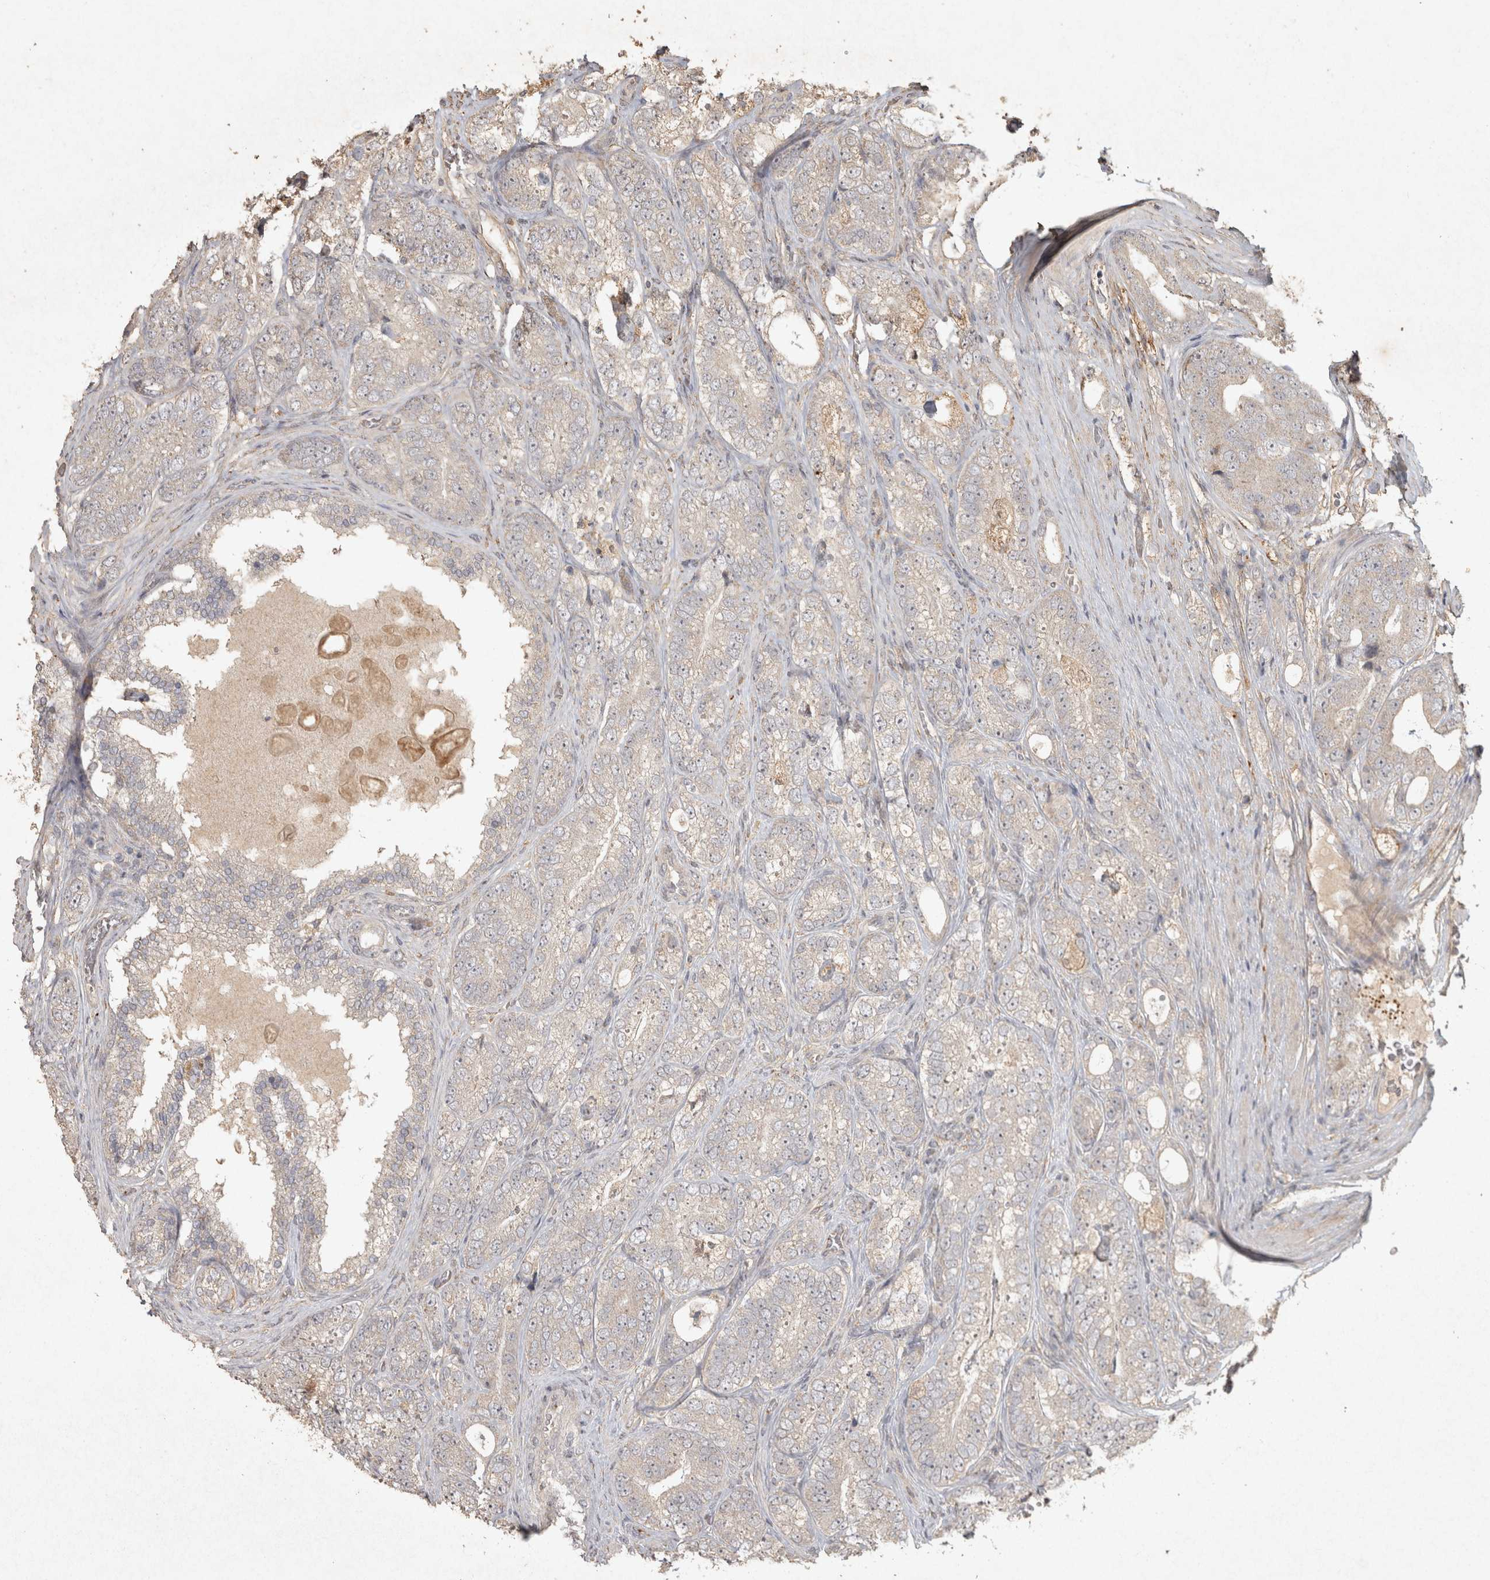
{"staining": {"intensity": "weak", "quantity": "25%-75%", "location": "cytoplasmic/membranous"}, "tissue": "prostate cancer", "cell_type": "Tumor cells", "image_type": "cancer", "snomed": [{"axis": "morphology", "description": "Adenocarcinoma, High grade"}, {"axis": "topography", "description": "Prostate"}], "caption": "Brown immunohistochemical staining in prostate cancer (adenocarcinoma (high-grade)) shows weak cytoplasmic/membranous positivity in approximately 25%-75% of tumor cells.", "gene": "OSTN", "patient": {"sex": "male", "age": 56}}